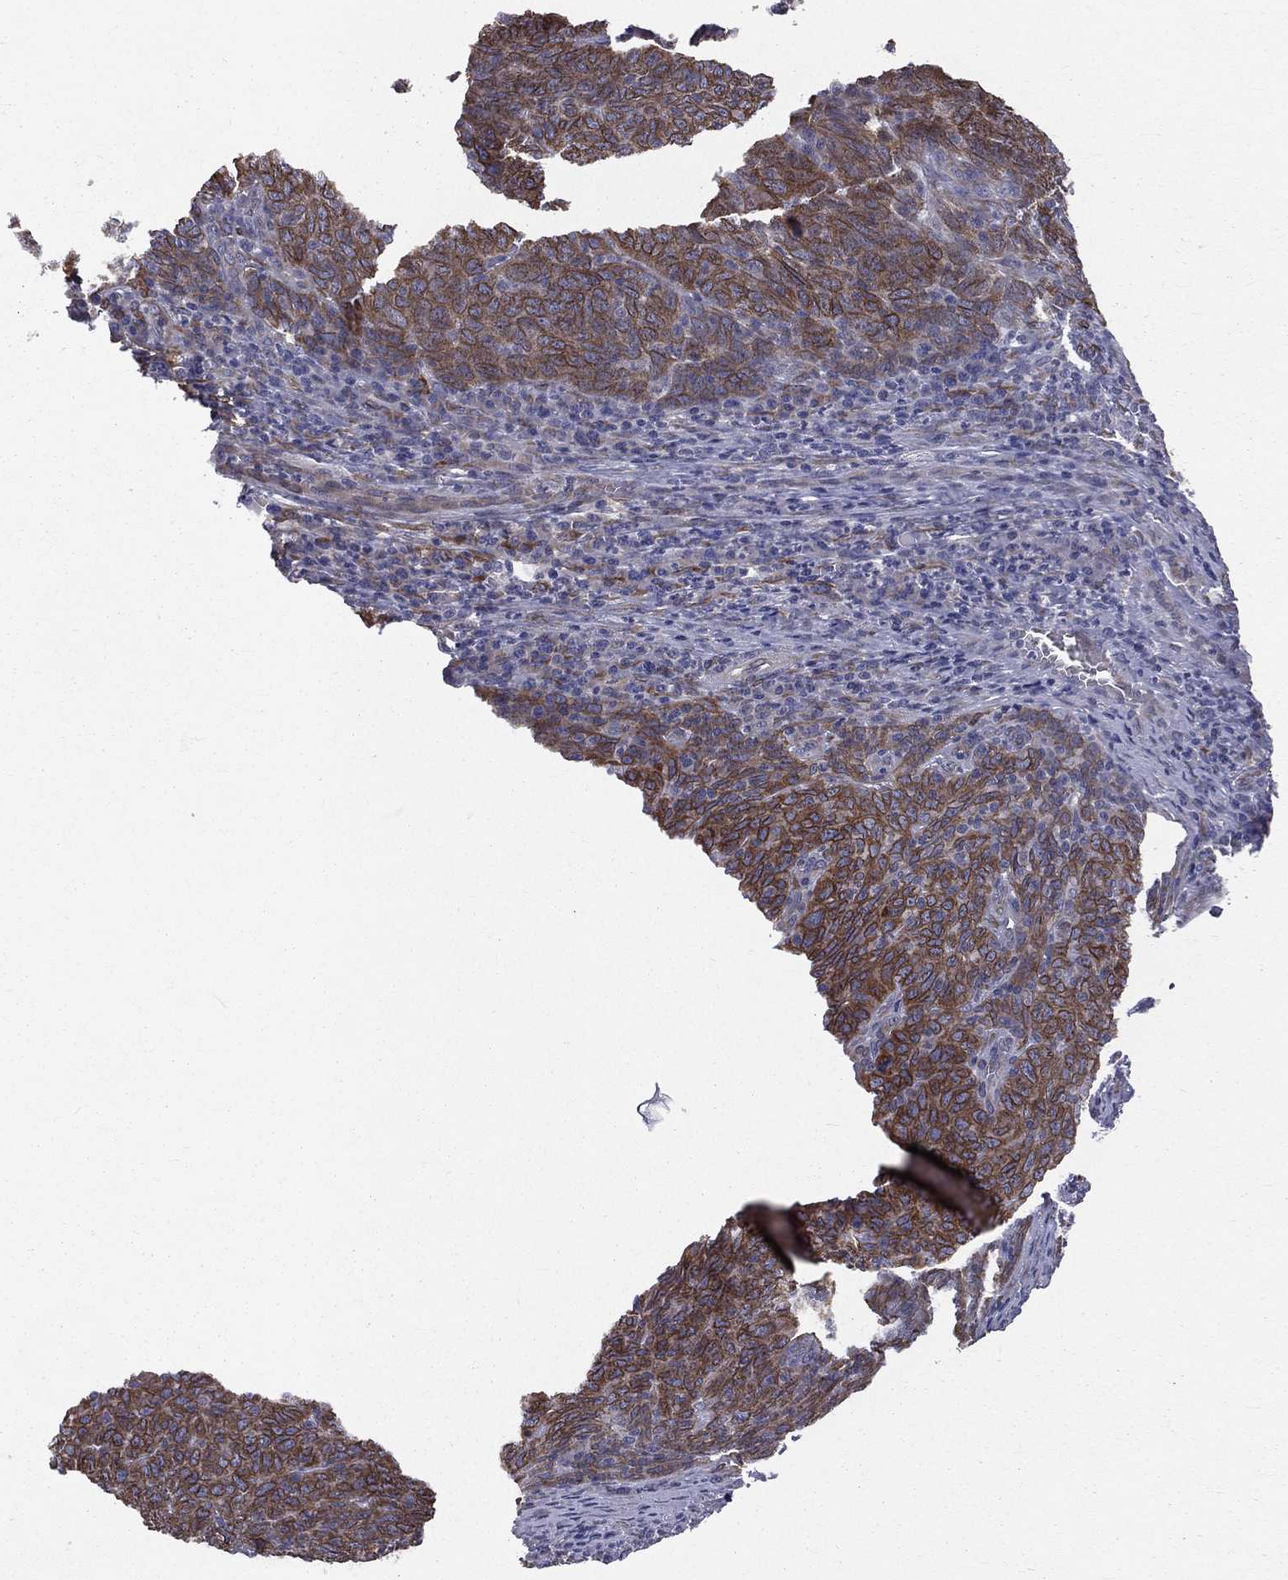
{"staining": {"intensity": "strong", "quantity": ">75%", "location": "cytoplasmic/membranous"}, "tissue": "skin cancer", "cell_type": "Tumor cells", "image_type": "cancer", "snomed": [{"axis": "morphology", "description": "Squamous cell carcinoma, NOS"}, {"axis": "topography", "description": "Skin"}, {"axis": "topography", "description": "Anal"}], "caption": "Skin cancer (squamous cell carcinoma) stained for a protein displays strong cytoplasmic/membranous positivity in tumor cells. The staining was performed using DAB to visualize the protein expression in brown, while the nuclei were stained in blue with hematoxylin (Magnification: 20x).", "gene": "PGRMC1", "patient": {"sex": "female", "age": 51}}